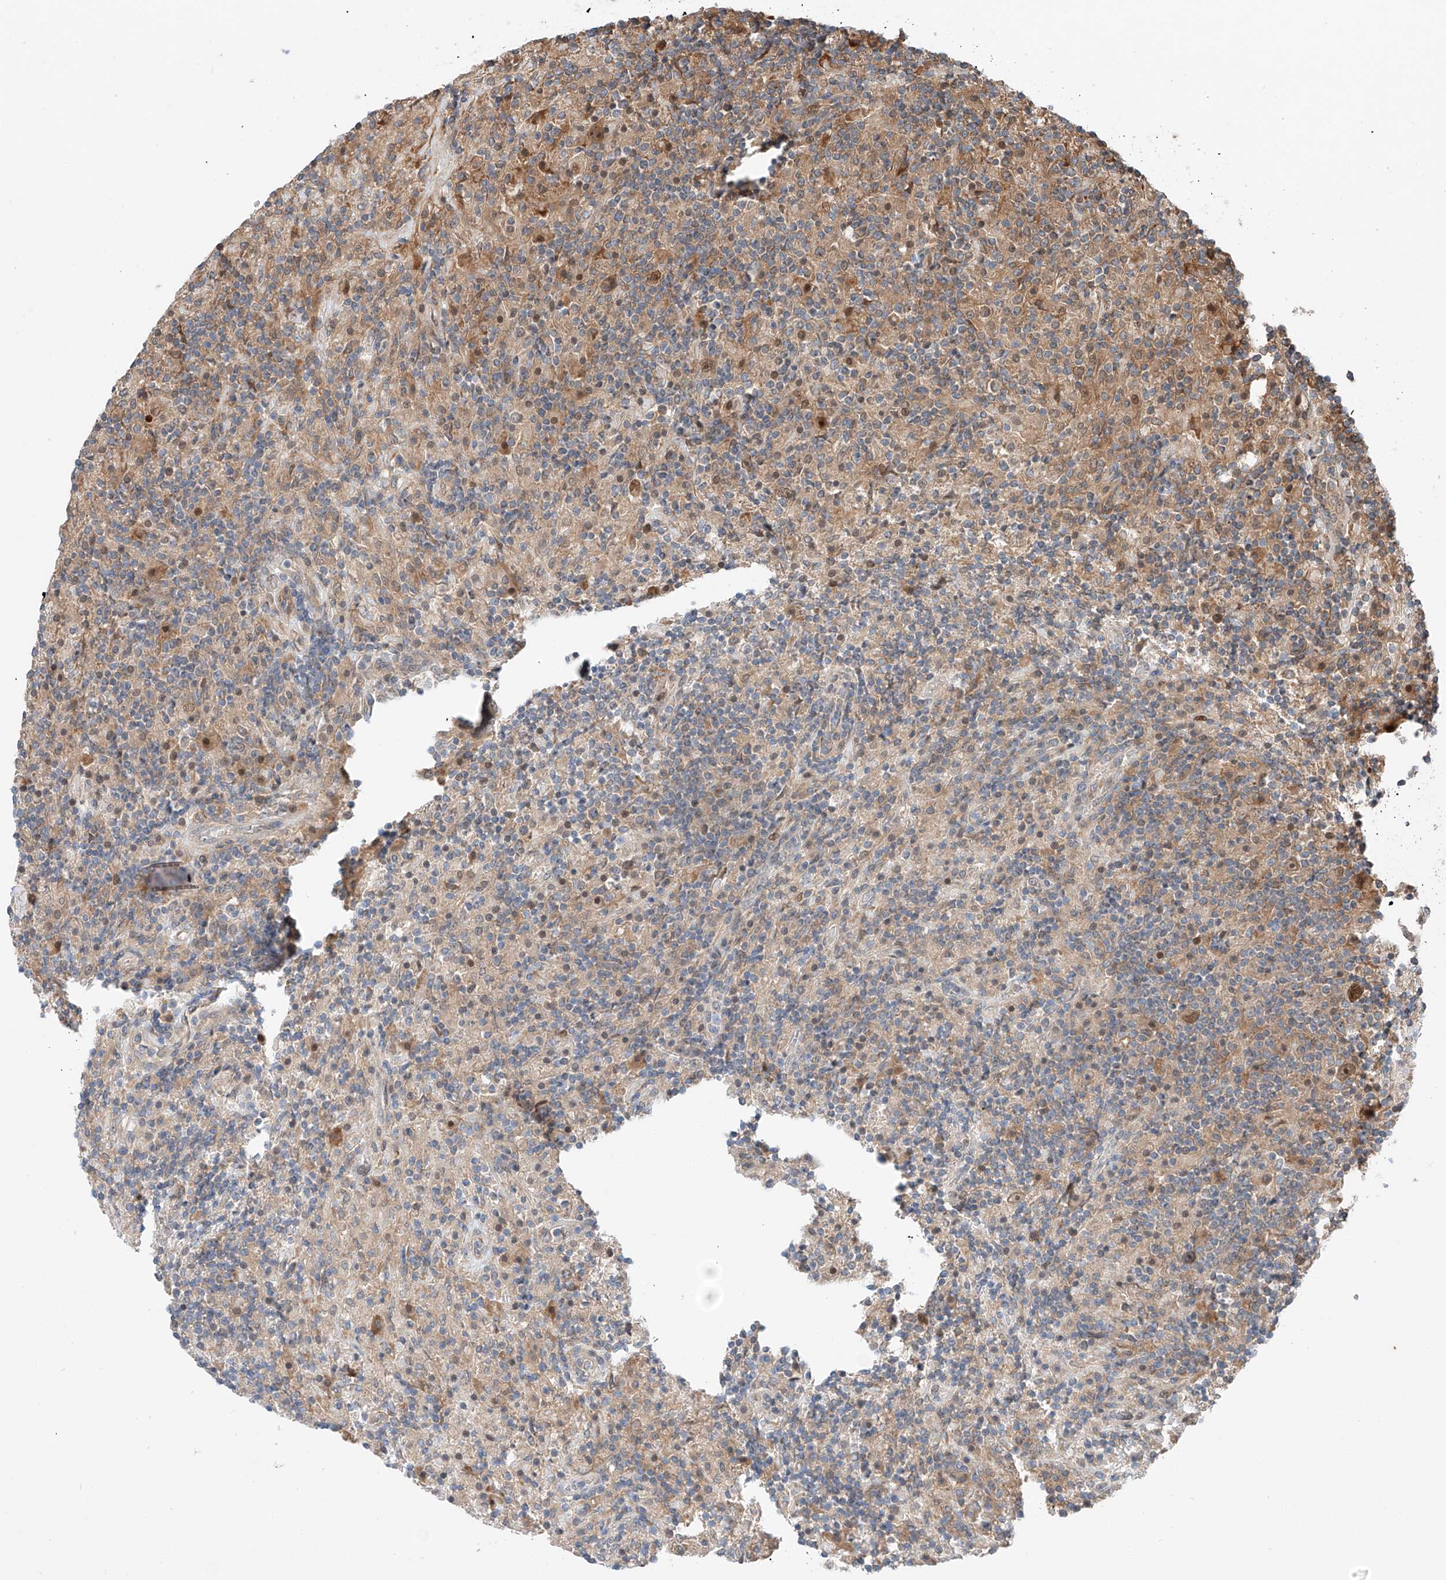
{"staining": {"intensity": "weak", "quantity": "25%-75%", "location": "nuclear"}, "tissue": "lymphoma", "cell_type": "Tumor cells", "image_type": "cancer", "snomed": [{"axis": "morphology", "description": "Hodgkin's disease, NOS"}, {"axis": "topography", "description": "Lymph node"}], "caption": "Immunohistochemical staining of human lymphoma exhibits weak nuclear protein positivity in about 25%-75% of tumor cells.", "gene": "RUSC1", "patient": {"sex": "male", "age": 70}}